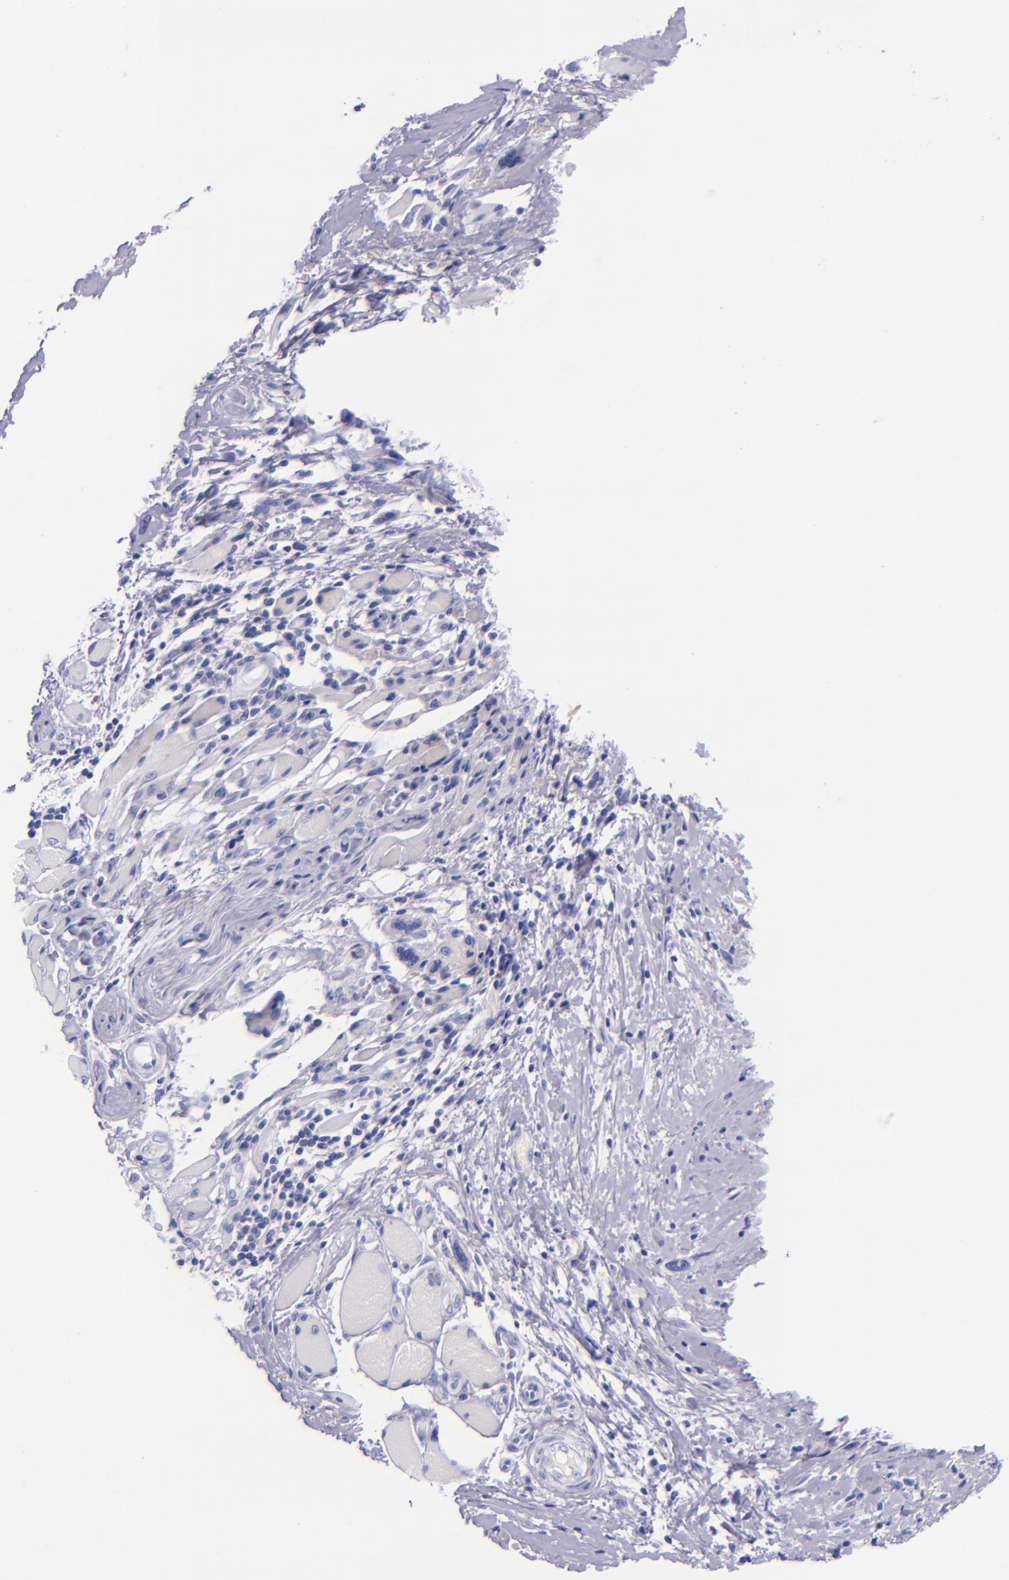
{"staining": {"intensity": "negative", "quantity": "none", "location": "none"}, "tissue": "melanoma", "cell_type": "Tumor cells", "image_type": "cancer", "snomed": [{"axis": "morphology", "description": "Malignant melanoma, NOS"}, {"axis": "topography", "description": "Skin"}], "caption": "Immunohistochemistry (IHC) image of human malignant melanoma stained for a protein (brown), which exhibits no staining in tumor cells. (Brightfield microscopy of DAB IHC at high magnification).", "gene": "LAG3", "patient": {"sex": "male", "age": 91}}